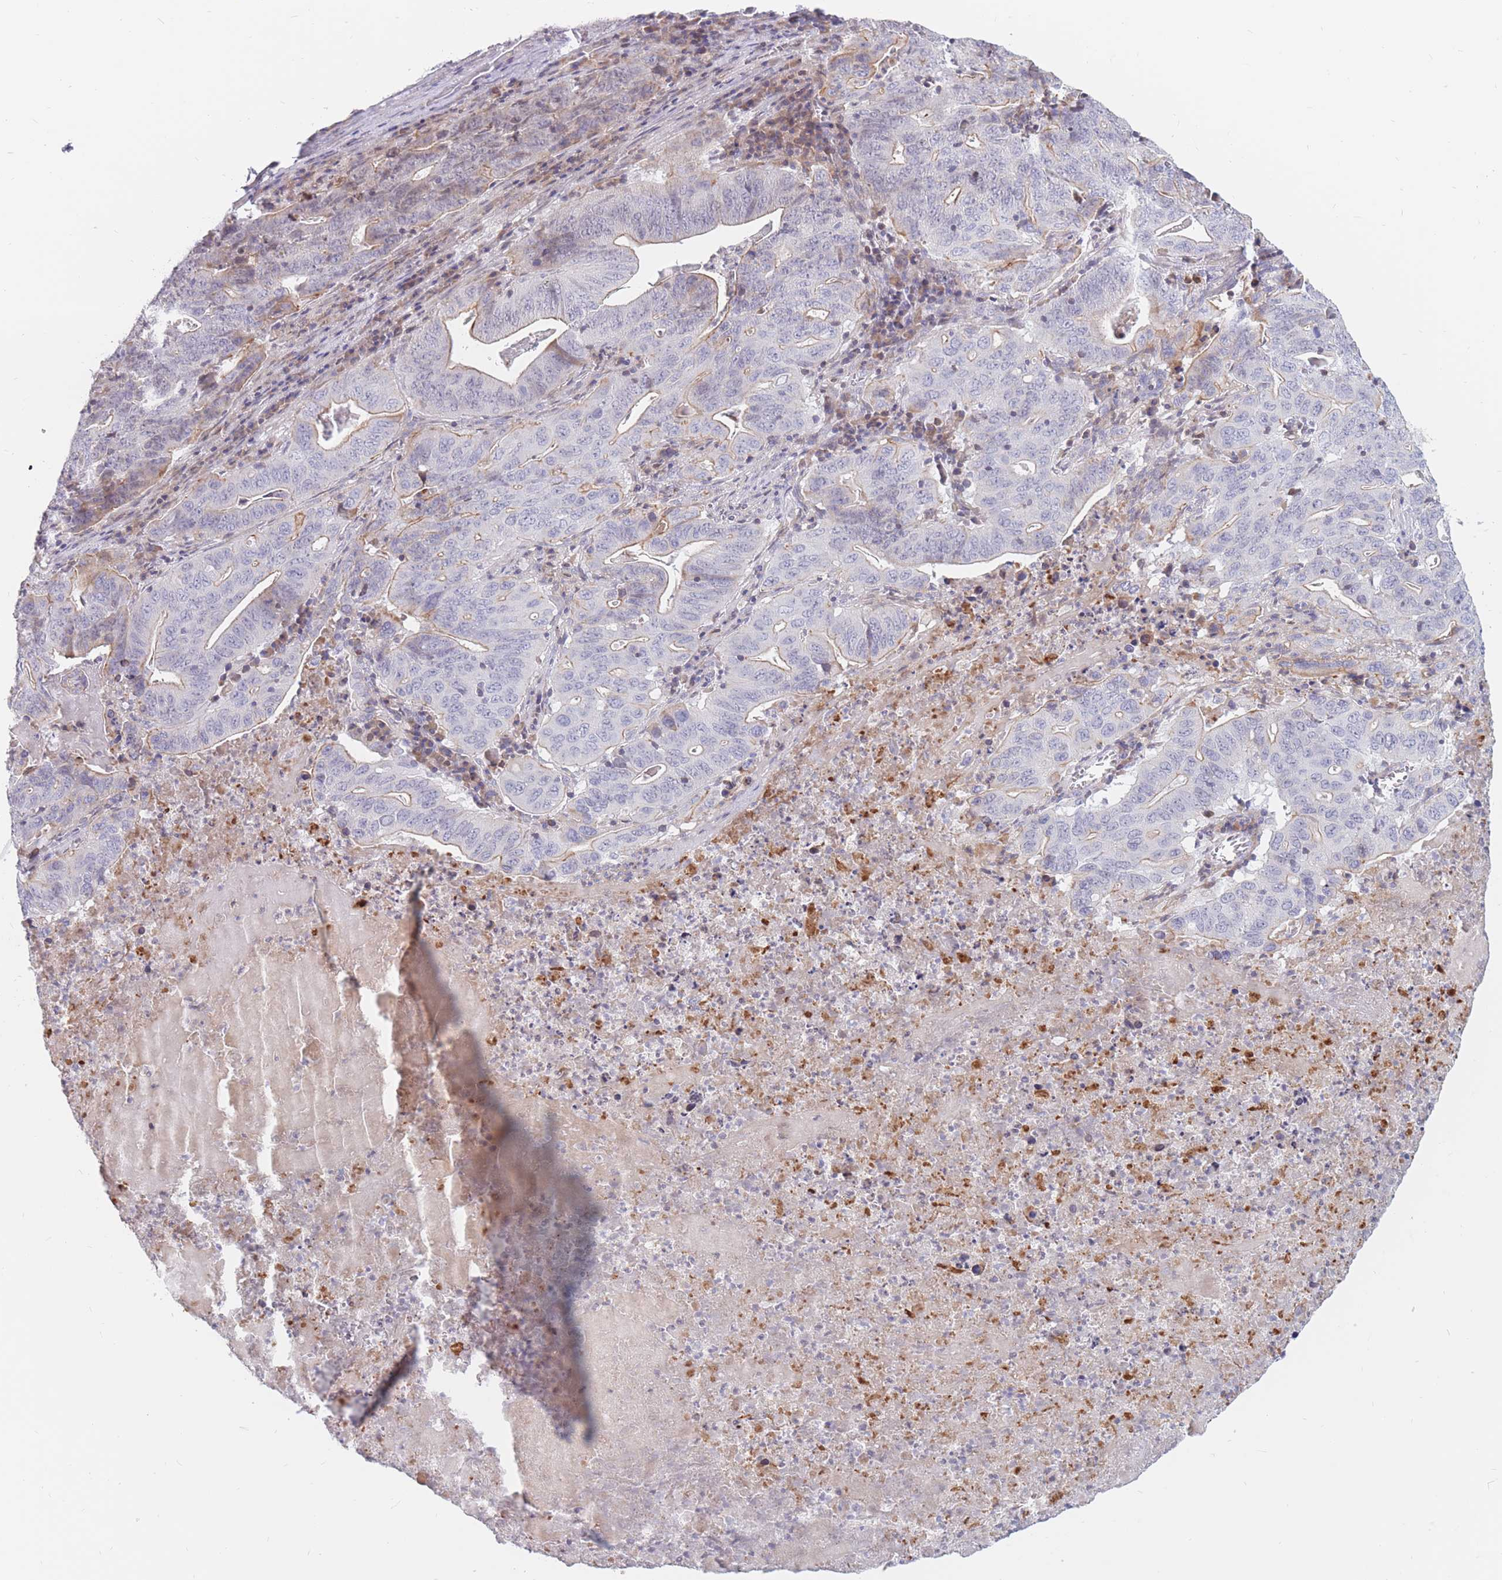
{"staining": {"intensity": "negative", "quantity": "none", "location": "none"}, "tissue": "lung cancer", "cell_type": "Tumor cells", "image_type": "cancer", "snomed": [{"axis": "morphology", "description": "Adenocarcinoma, NOS"}, {"axis": "topography", "description": "Lung"}], "caption": "Immunohistochemical staining of human adenocarcinoma (lung) exhibits no significant positivity in tumor cells. (DAB immunohistochemistry (IHC) visualized using brightfield microscopy, high magnification).", "gene": "PTGDR", "patient": {"sex": "female", "age": 60}}